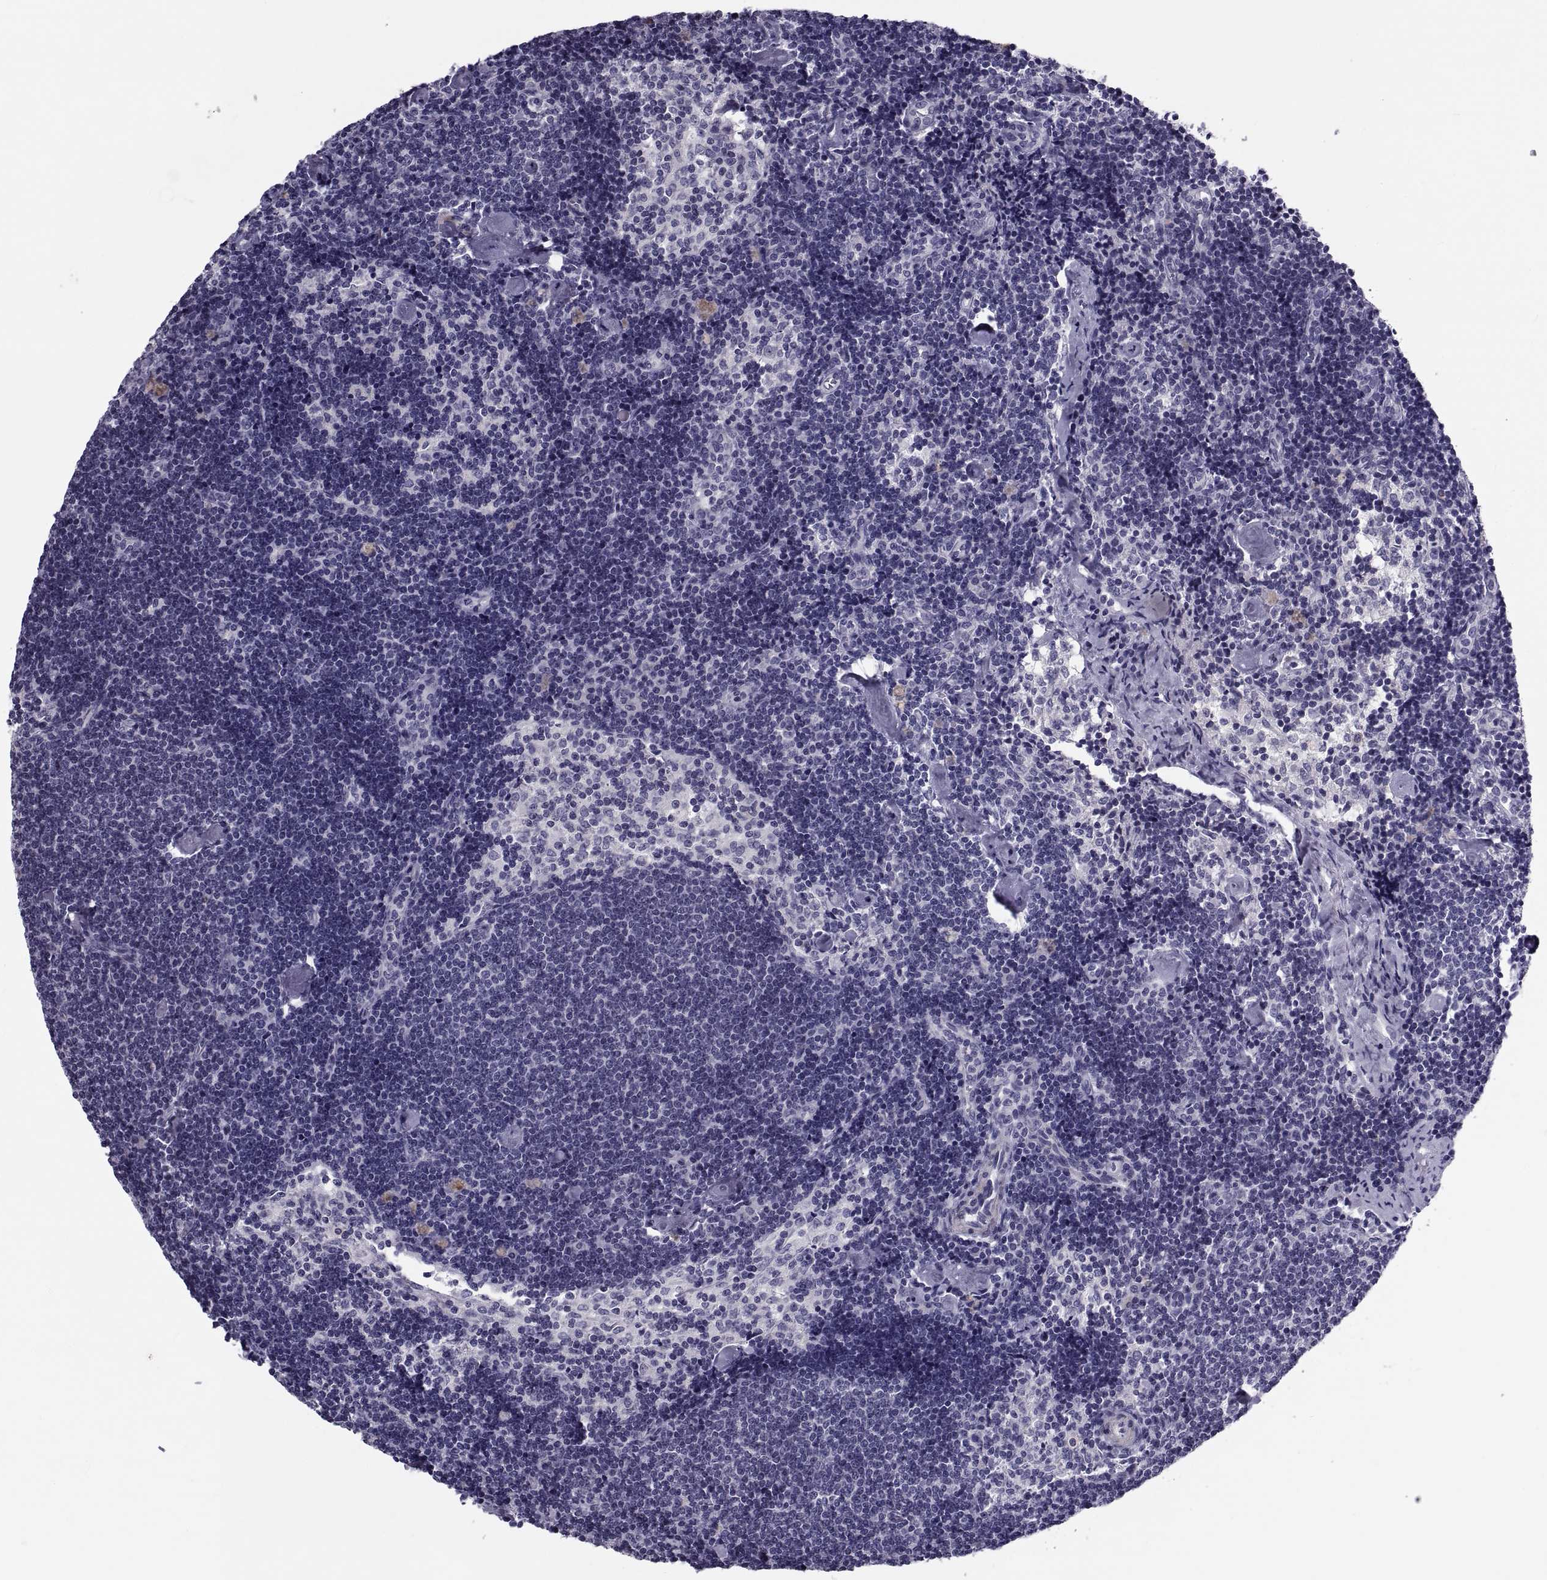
{"staining": {"intensity": "negative", "quantity": "none", "location": "none"}, "tissue": "lymph node", "cell_type": "Germinal center cells", "image_type": "normal", "snomed": [{"axis": "morphology", "description": "Normal tissue, NOS"}, {"axis": "topography", "description": "Lymph node"}], "caption": "A high-resolution micrograph shows immunohistochemistry (IHC) staining of benign lymph node, which reveals no significant staining in germinal center cells.", "gene": "PDZRN4", "patient": {"sex": "female", "age": 42}}